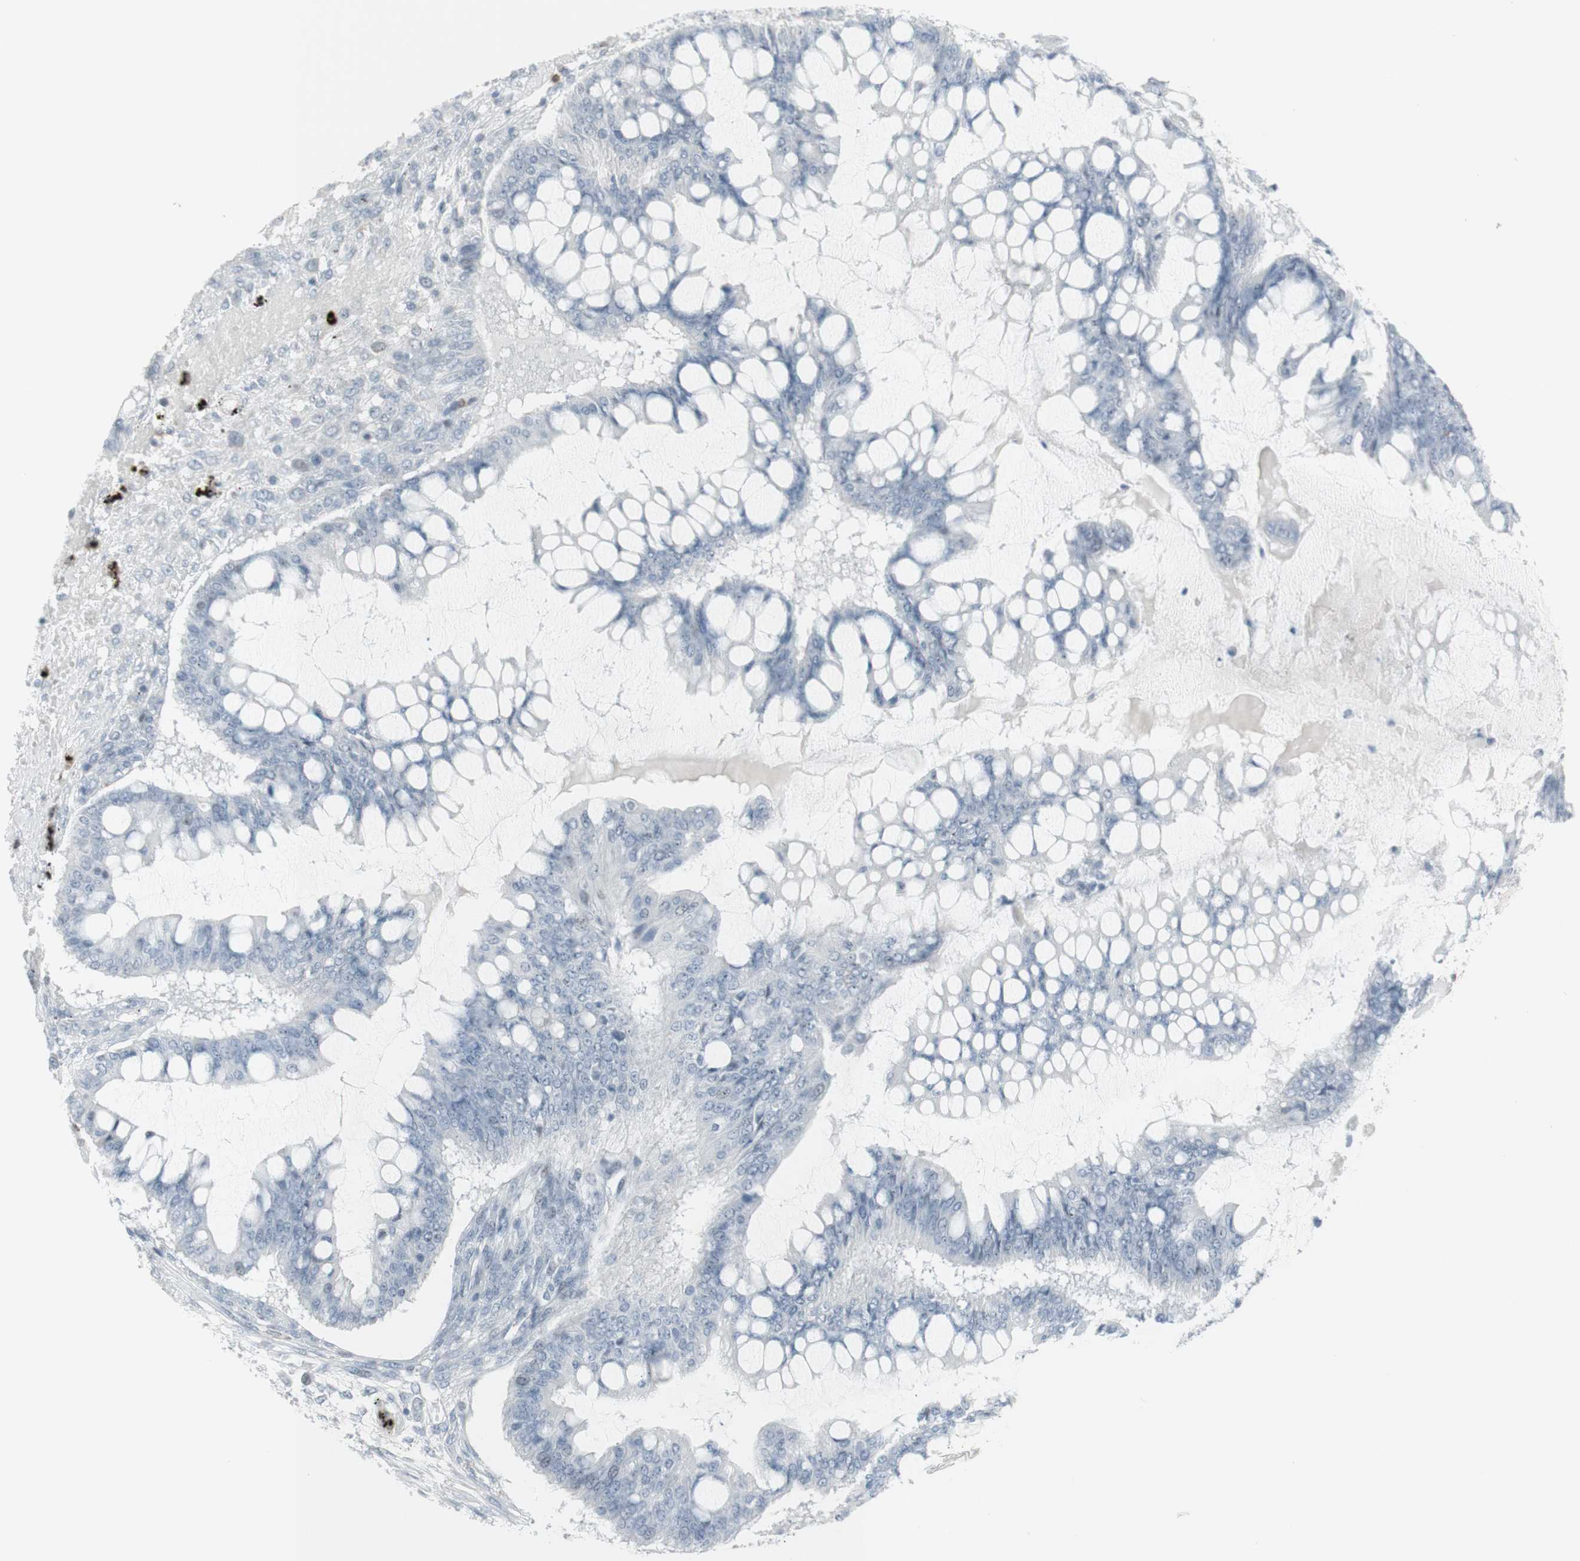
{"staining": {"intensity": "negative", "quantity": "none", "location": "none"}, "tissue": "ovarian cancer", "cell_type": "Tumor cells", "image_type": "cancer", "snomed": [{"axis": "morphology", "description": "Cystadenocarcinoma, mucinous, NOS"}, {"axis": "topography", "description": "Ovary"}], "caption": "IHC of human mucinous cystadenocarcinoma (ovarian) shows no expression in tumor cells.", "gene": "NRG1", "patient": {"sex": "female", "age": 73}}